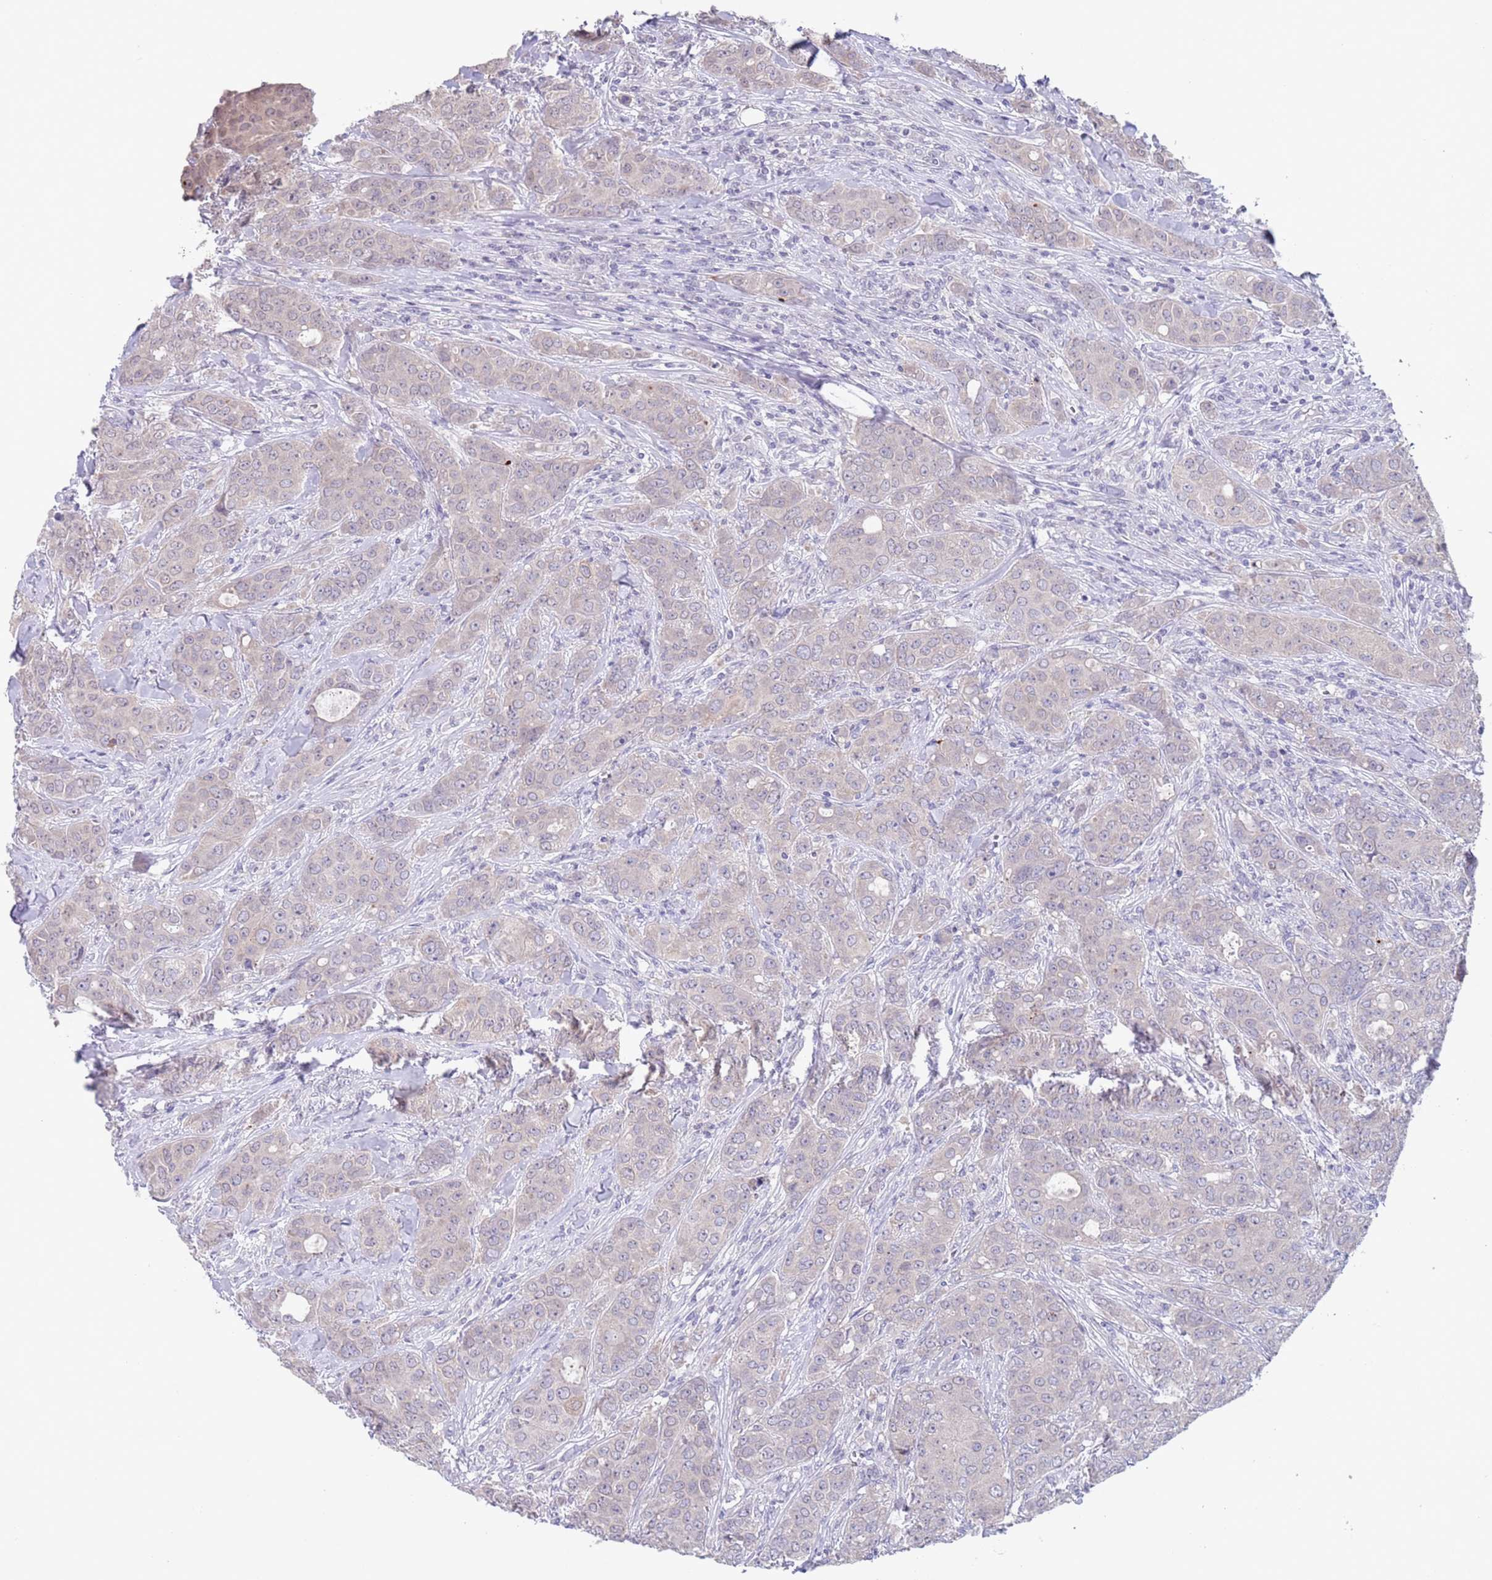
{"staining": {"intensity": "negative", "quantity": "none", "location": "none"}, "tissue": "breast cancer", "cell_type": "Tumor cells", "image_type": "cancer", "snomed": [{"axis": "morphology", "description": "Duct carcinoma"}, {"axis": "topography", "description": "Breast"}], "caption": "IHC histopathology image of breast cancer stained for a protein (brown), which shows no positivity in tumor cells.", "gene": "SPIRE2", "patient": {"sex": "female", "age": 43}}